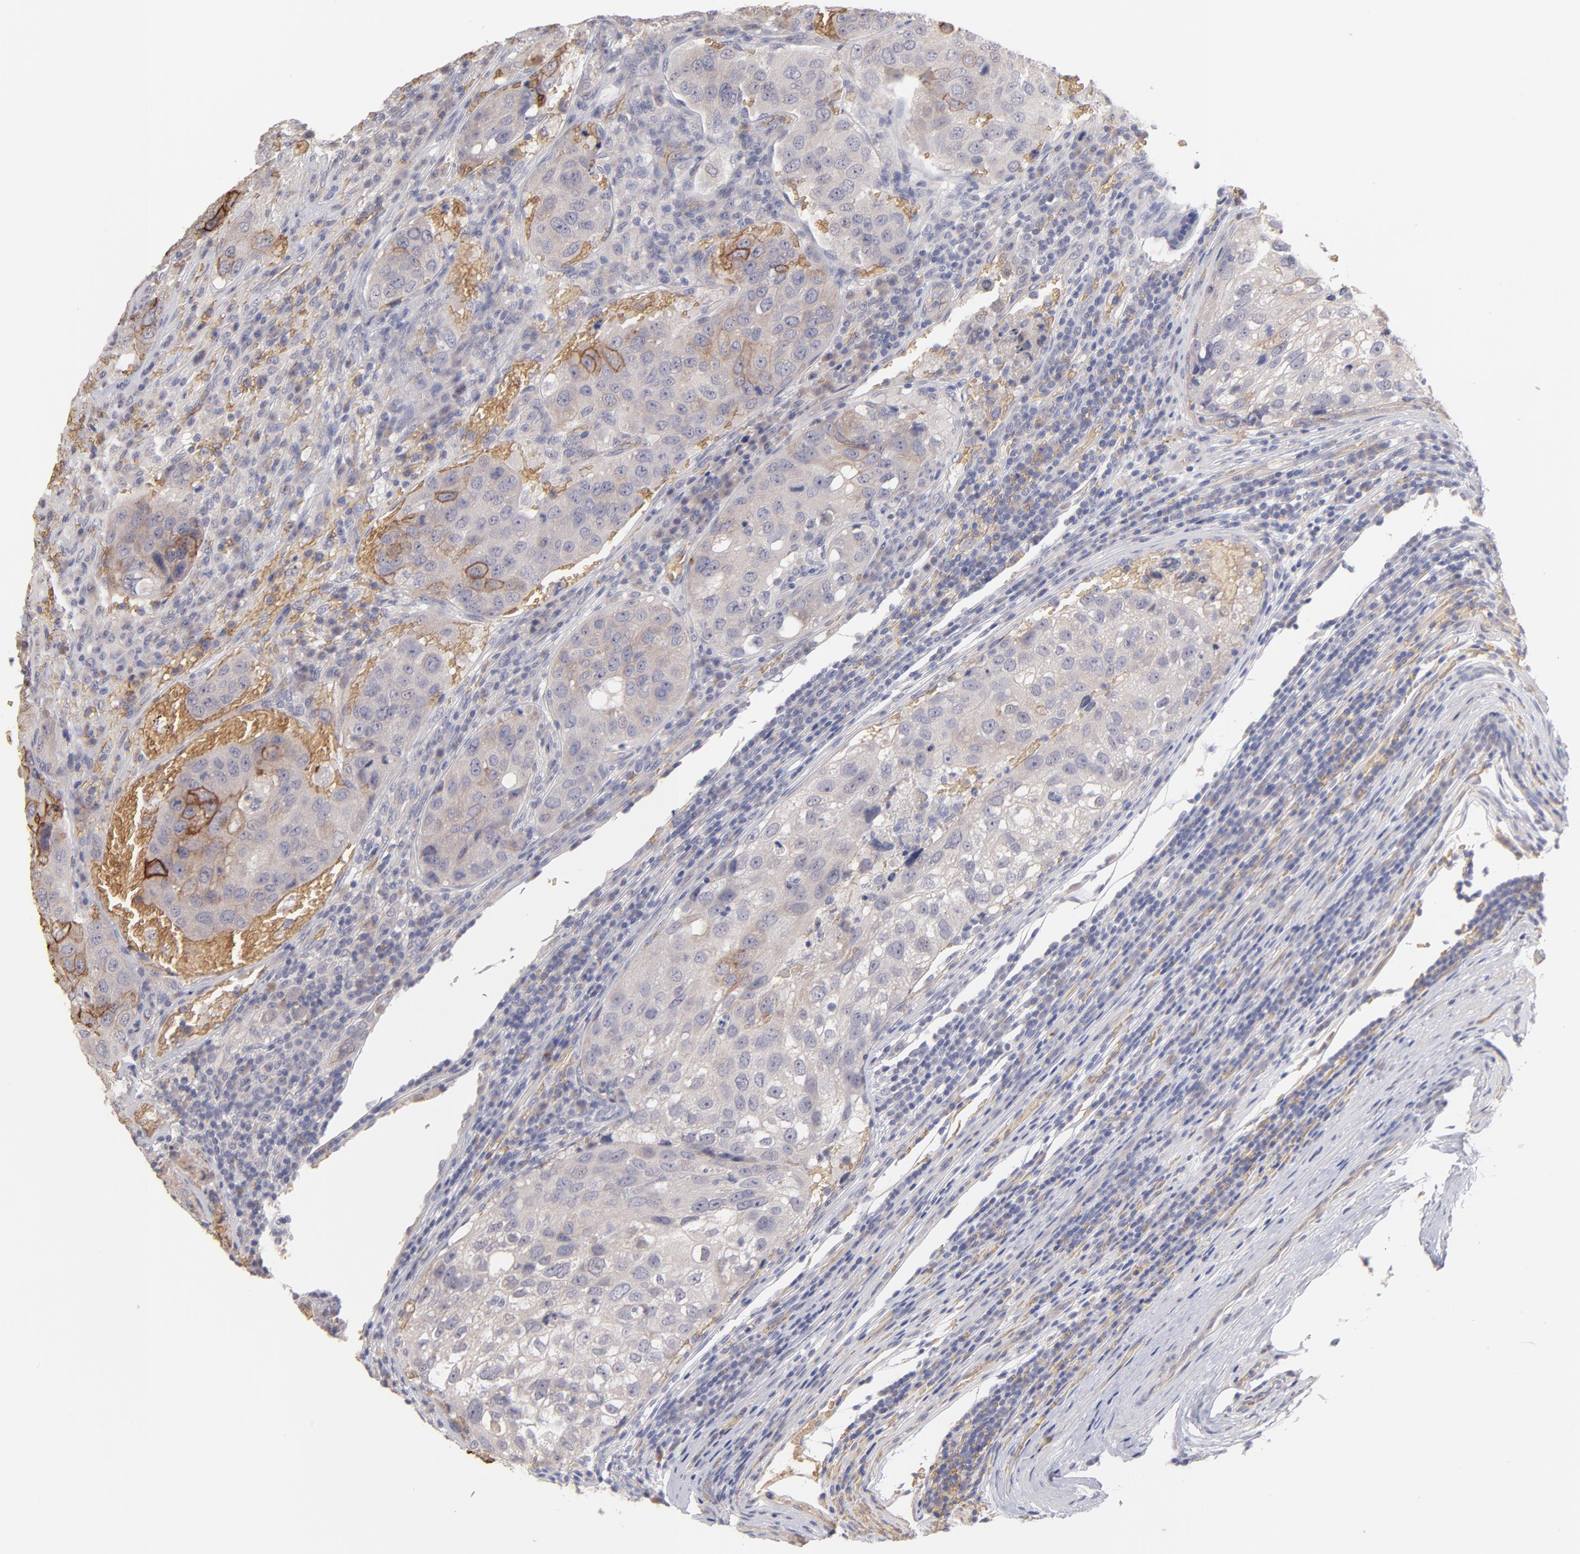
{"staining": {"intensity": "moderate", "quantity": "25%-75%", "location": "cytoplasmic/membranous"}, "tissue": "urothelial cancer", "cell_type": "Tumor cells", "image_type": "cancer", "snomed": [{"axis": "morphology", "description": "Urothelial carcinoma, High grade"}, {"axis": "topography", "description": "Lymph node"}, {"axis": "topography", "description": "Urinary bladder"}], "caption": "There is medium levels of moderate cytoplasmic/membranous expression in tumor cells of urothelial carcinoma (high-grade), as demonstrated by immunohistochemical staining (brown color).", "gene": "F13B", "patient": {"sex": "male", "age": 51}}